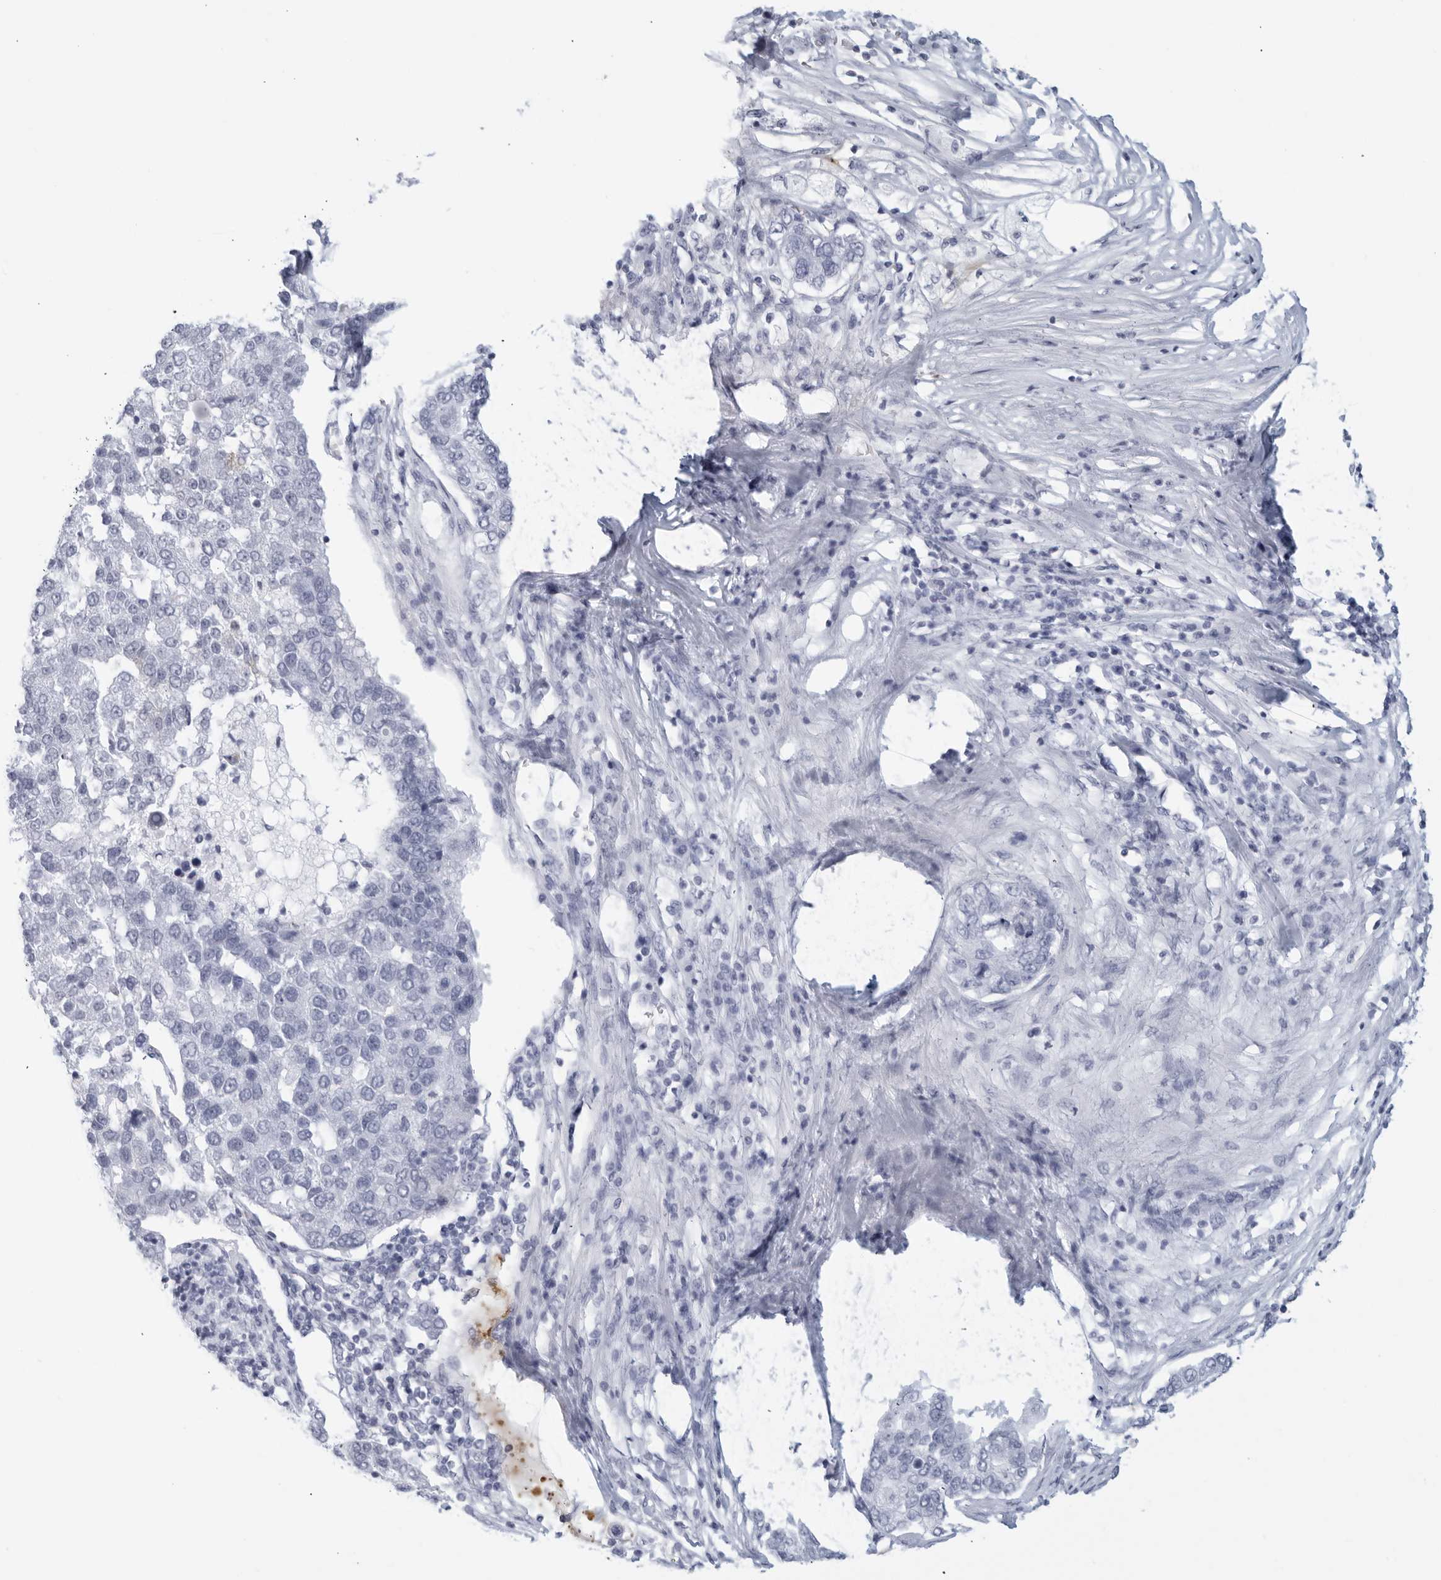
{"staining": {"intensity": "negative", "quantity": "none", "location": "none"}, "tissue": "pancreatic cancer", "cell_type": "Tumor cells", "image_type": "cancer", "snomed": [{"axis": "morphology", "description": "Adenocarcinoma, NOS"}, {"axis": "topography", "description": "Pancreas"}], "caption": "A photomicrograph of pancreatic cancer (adenocarcinoma) stained for a protein shows no brown staining in tumor cells.", "gene": "FGG", "patient": {"sex": "female", "age": 61}}